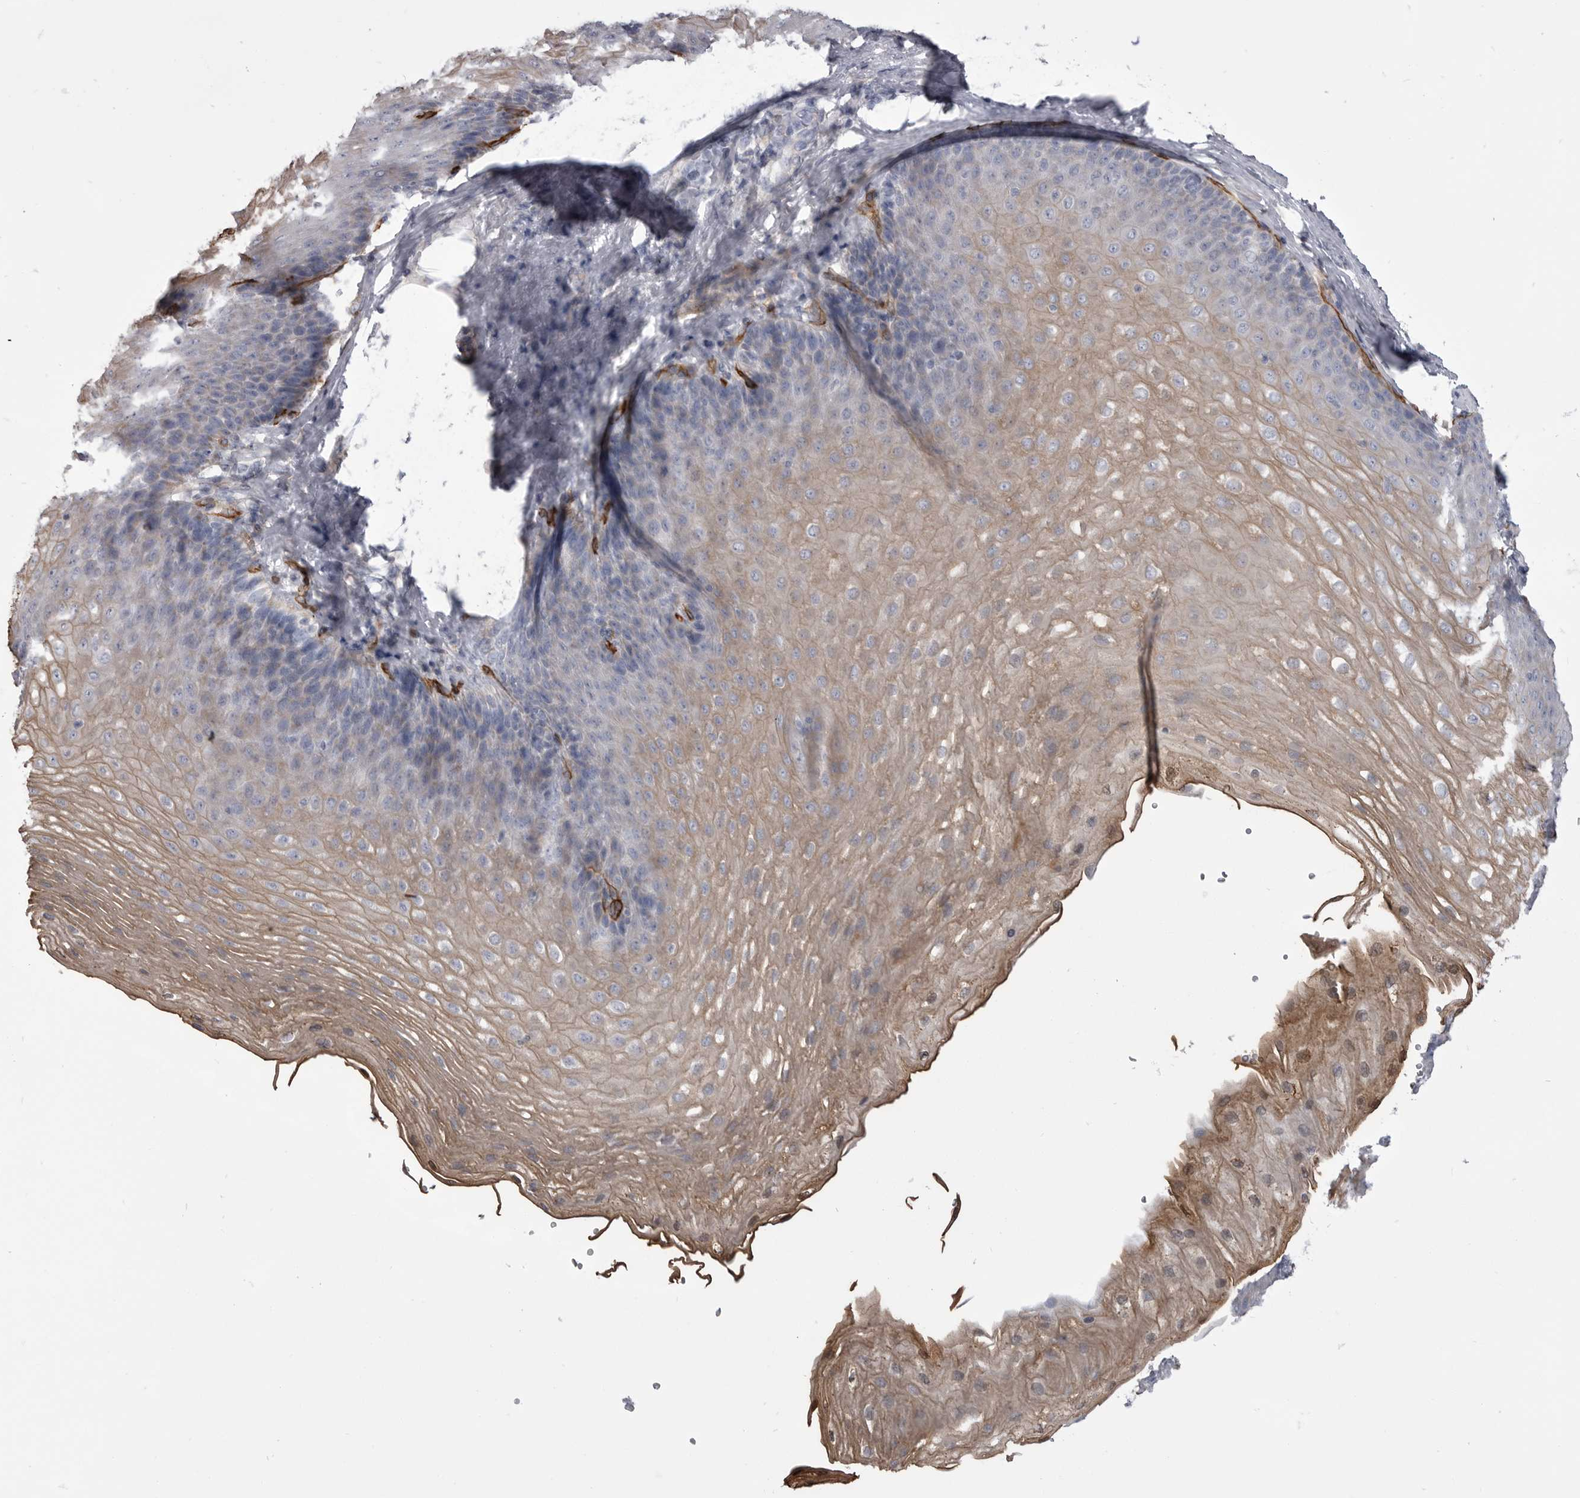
{"staining": {"intensity": "weak", "quantity": "25%-75%", "location": "cytoplasmic/membranous"}, "tissue": "esophagus", "cell_type": "Squamous epithelial cells", "image_type": "normal", "snomed": [{"axis": "morphology", "description": "Normal tissue, NOS"}, {"axis": "topography", "description": "Esophagus"}], "caption": "A high-resolution histopathology image shows IHC staining of normal esophagus, which exhibits weak cytoplasmic/membranous positivity in approximately 25%-75% of squamous epithelial cells.", "gene": "OPLAH", "patient": {"sex": "female", "age": 66}}